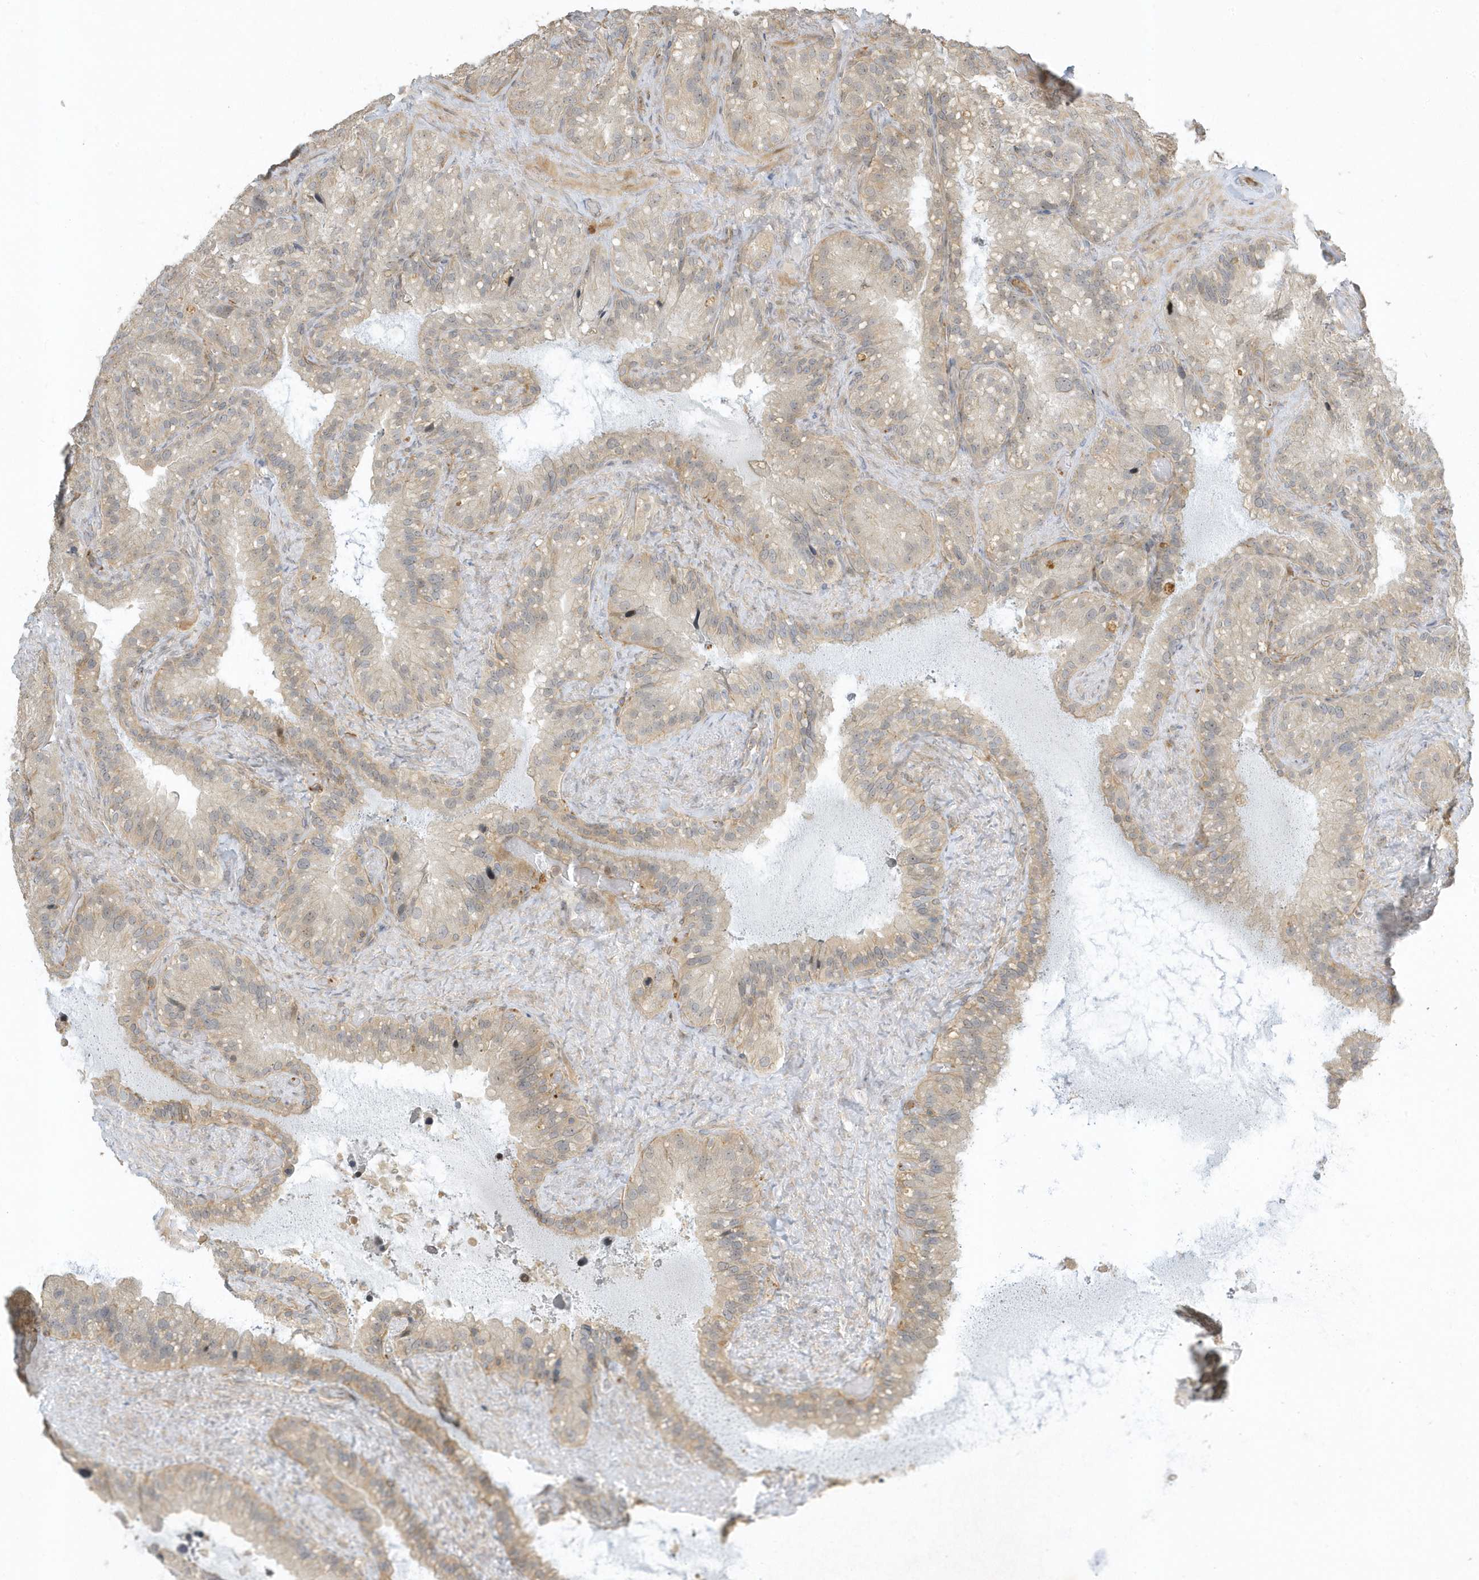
{"staining": {"intensity": "weak", "quantity": "25%-75%", "location": "cytoplasmic/membranous"}, "tissue": "seminal vesicle", "cell_type": "Glandular cells", "image_type": "normal", "snomed": [{"axis": "morphology", "description": "Normal tissue, NOS"}, {"axis": "topography", "description": "Prostate"}, {"axis": "topography", "description": "Seminal veicle"}], "caption": "Immunohistochemical staining of unremarkable human seminal vesicle displays 25%-75% levels of weak cytoplasmic/membranous protein expression in about 25%-75% of glandular cells.", "gene": "ZBTB8A", "patient": {"sex": "male", "age": 68}}